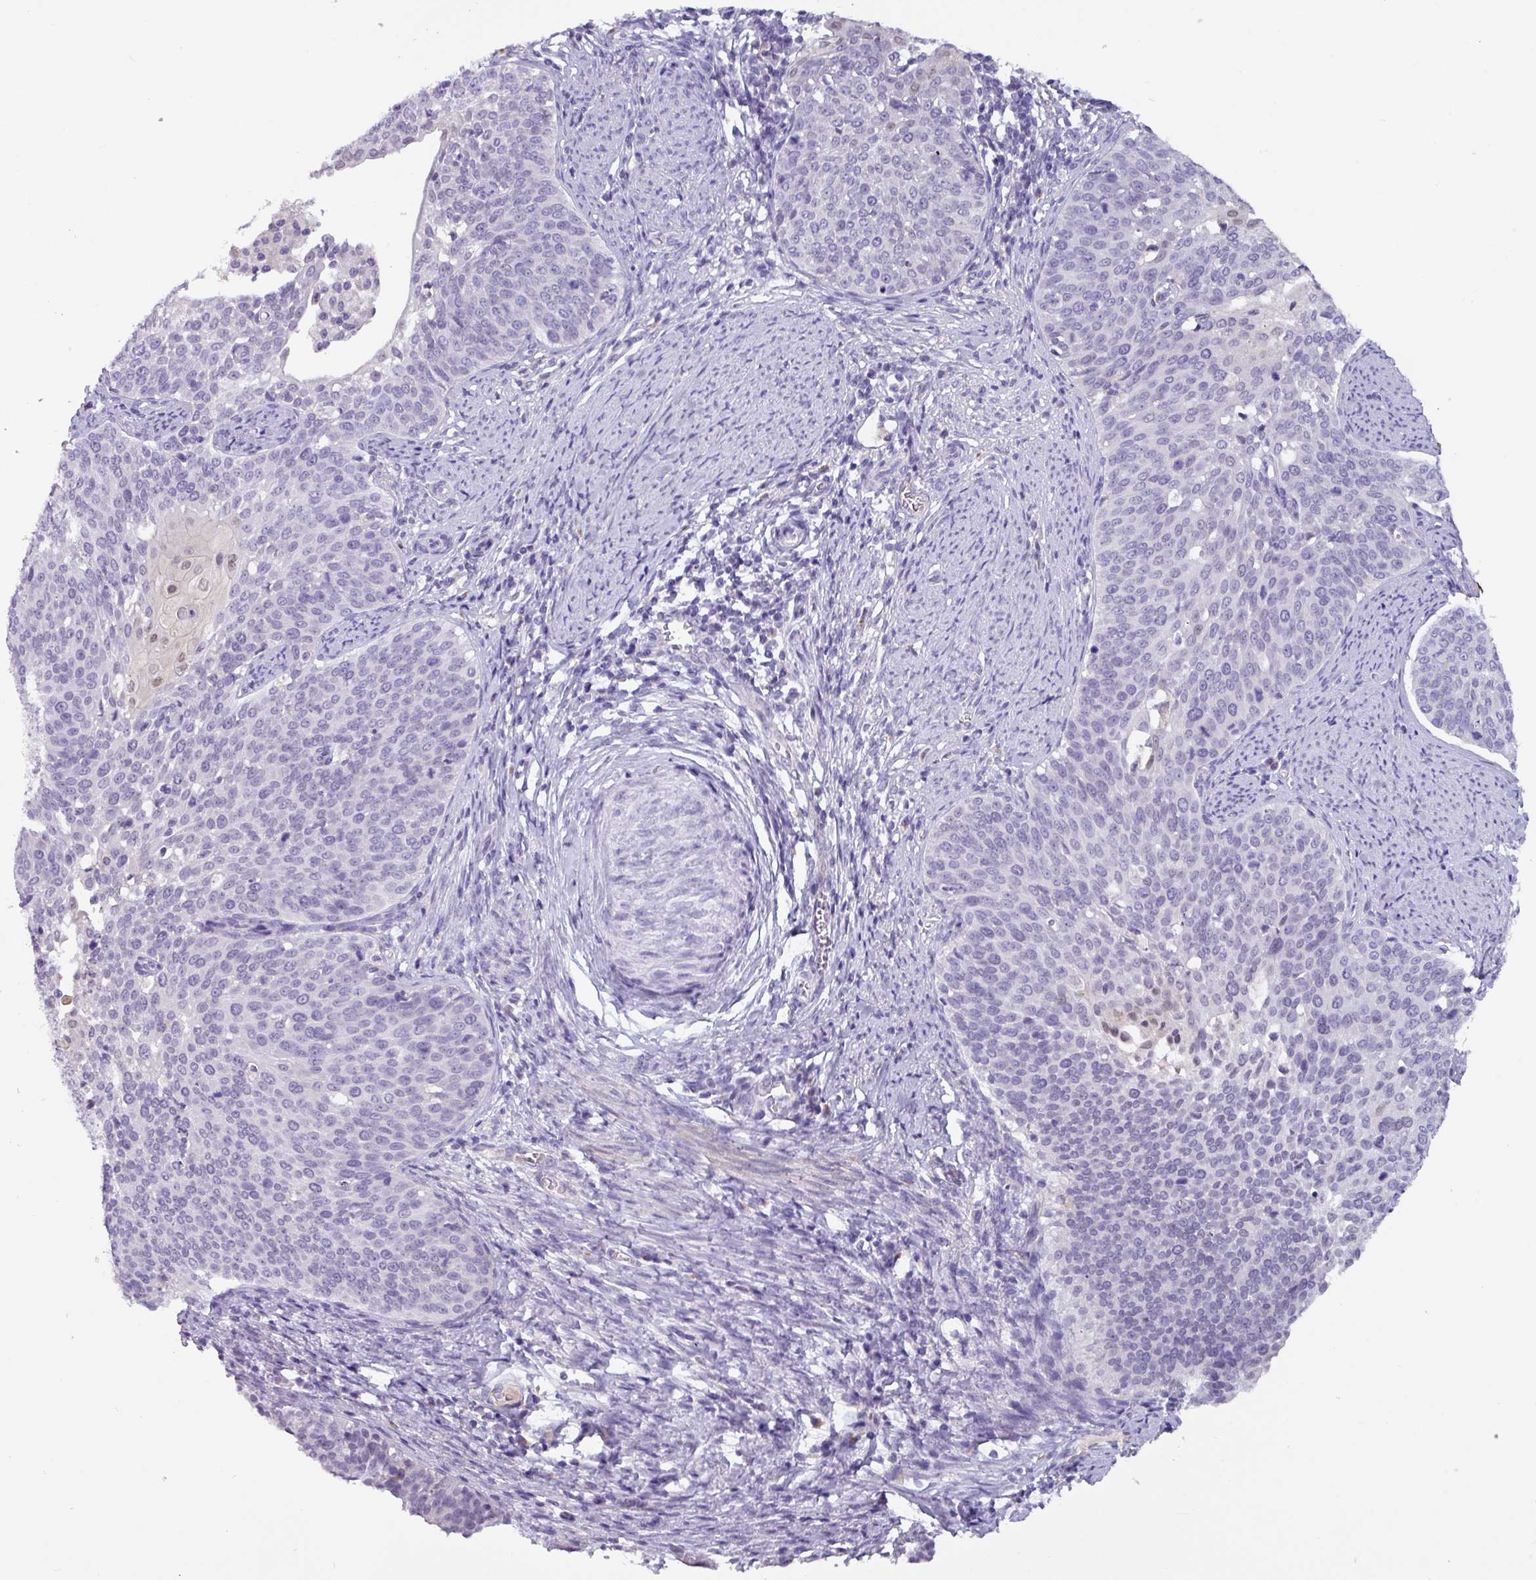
{"staining": {"intensity": "negative", "quantity": "none", "location": "none"}, "tissue": "cervical cancer", "cell_type": "Tumor cells", "image_type": "cancer", "snomed": [{"axis": "morphology", "description": "Squamous cell carcinoma, NOS"}, {"axis": "topography", "description": "Cervix"}], "caption": "DAB immunohistochemical staining of cervical cancer (squamous cell carcinoma) demonstrates no significant staining in tumor cells.", "gene": "ZNF524", "patient": {"sex": "female", "age": 44}}